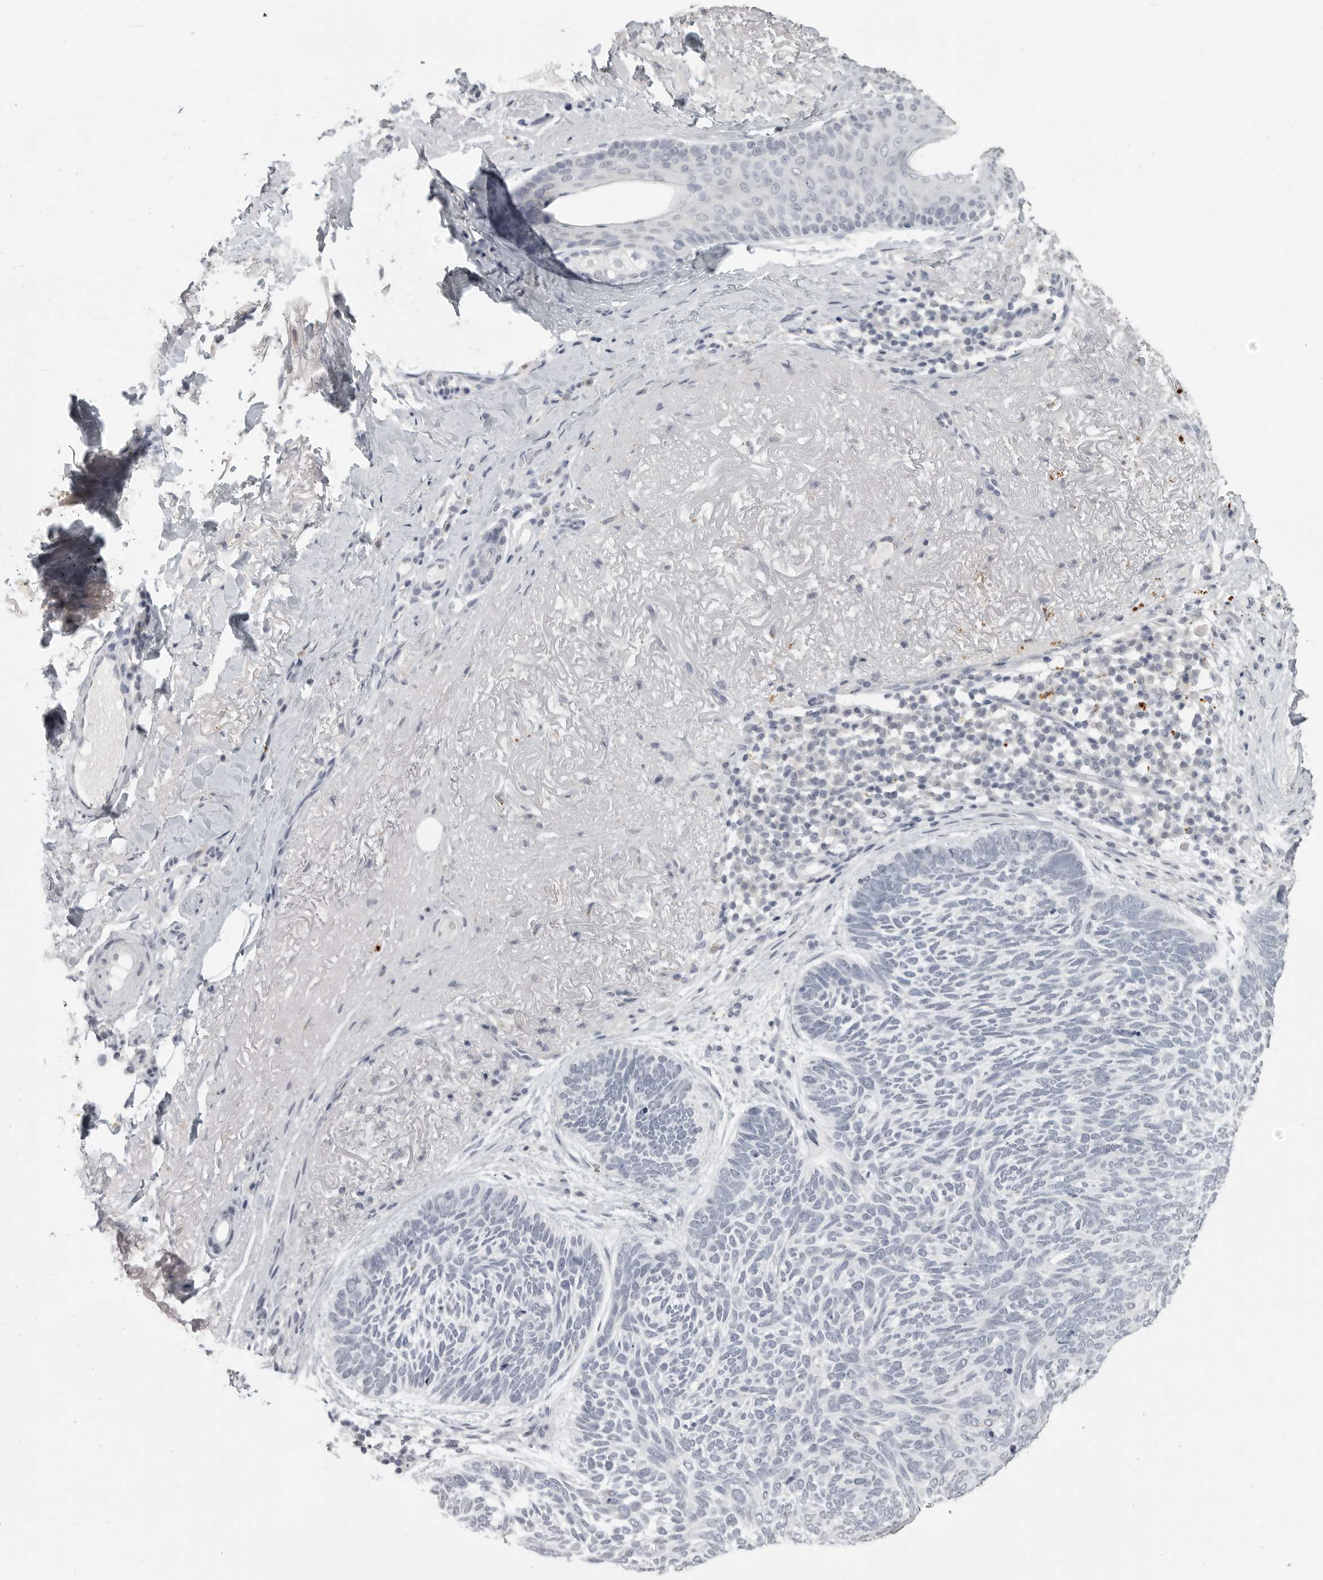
{"staining": {"intensity": "negative", "quantity": "none", "location": "none"}, "tissue": "skin cancer", "cell_type": "Tumor cells", "image_type": "cancer", "snomed": [{"axis": "morphology", "description": "Basal cell carcinoma"}, {"axis": "topography", "description": "Skin"}], "caption": "High magnification brightfield microscopy of basal cell carcinoma (skin) stained with DAB (brown) and counterstained with hematoxylin (blue): tumor cells show no significant expression. (Stains: DAB immunohistochemistry (IHC) with hematoxylin counter stain, Microscopy: brightfield microscopy at high magnification).", "gene": "PRSS1", "patient": {"sex": "female", "age": 85}}